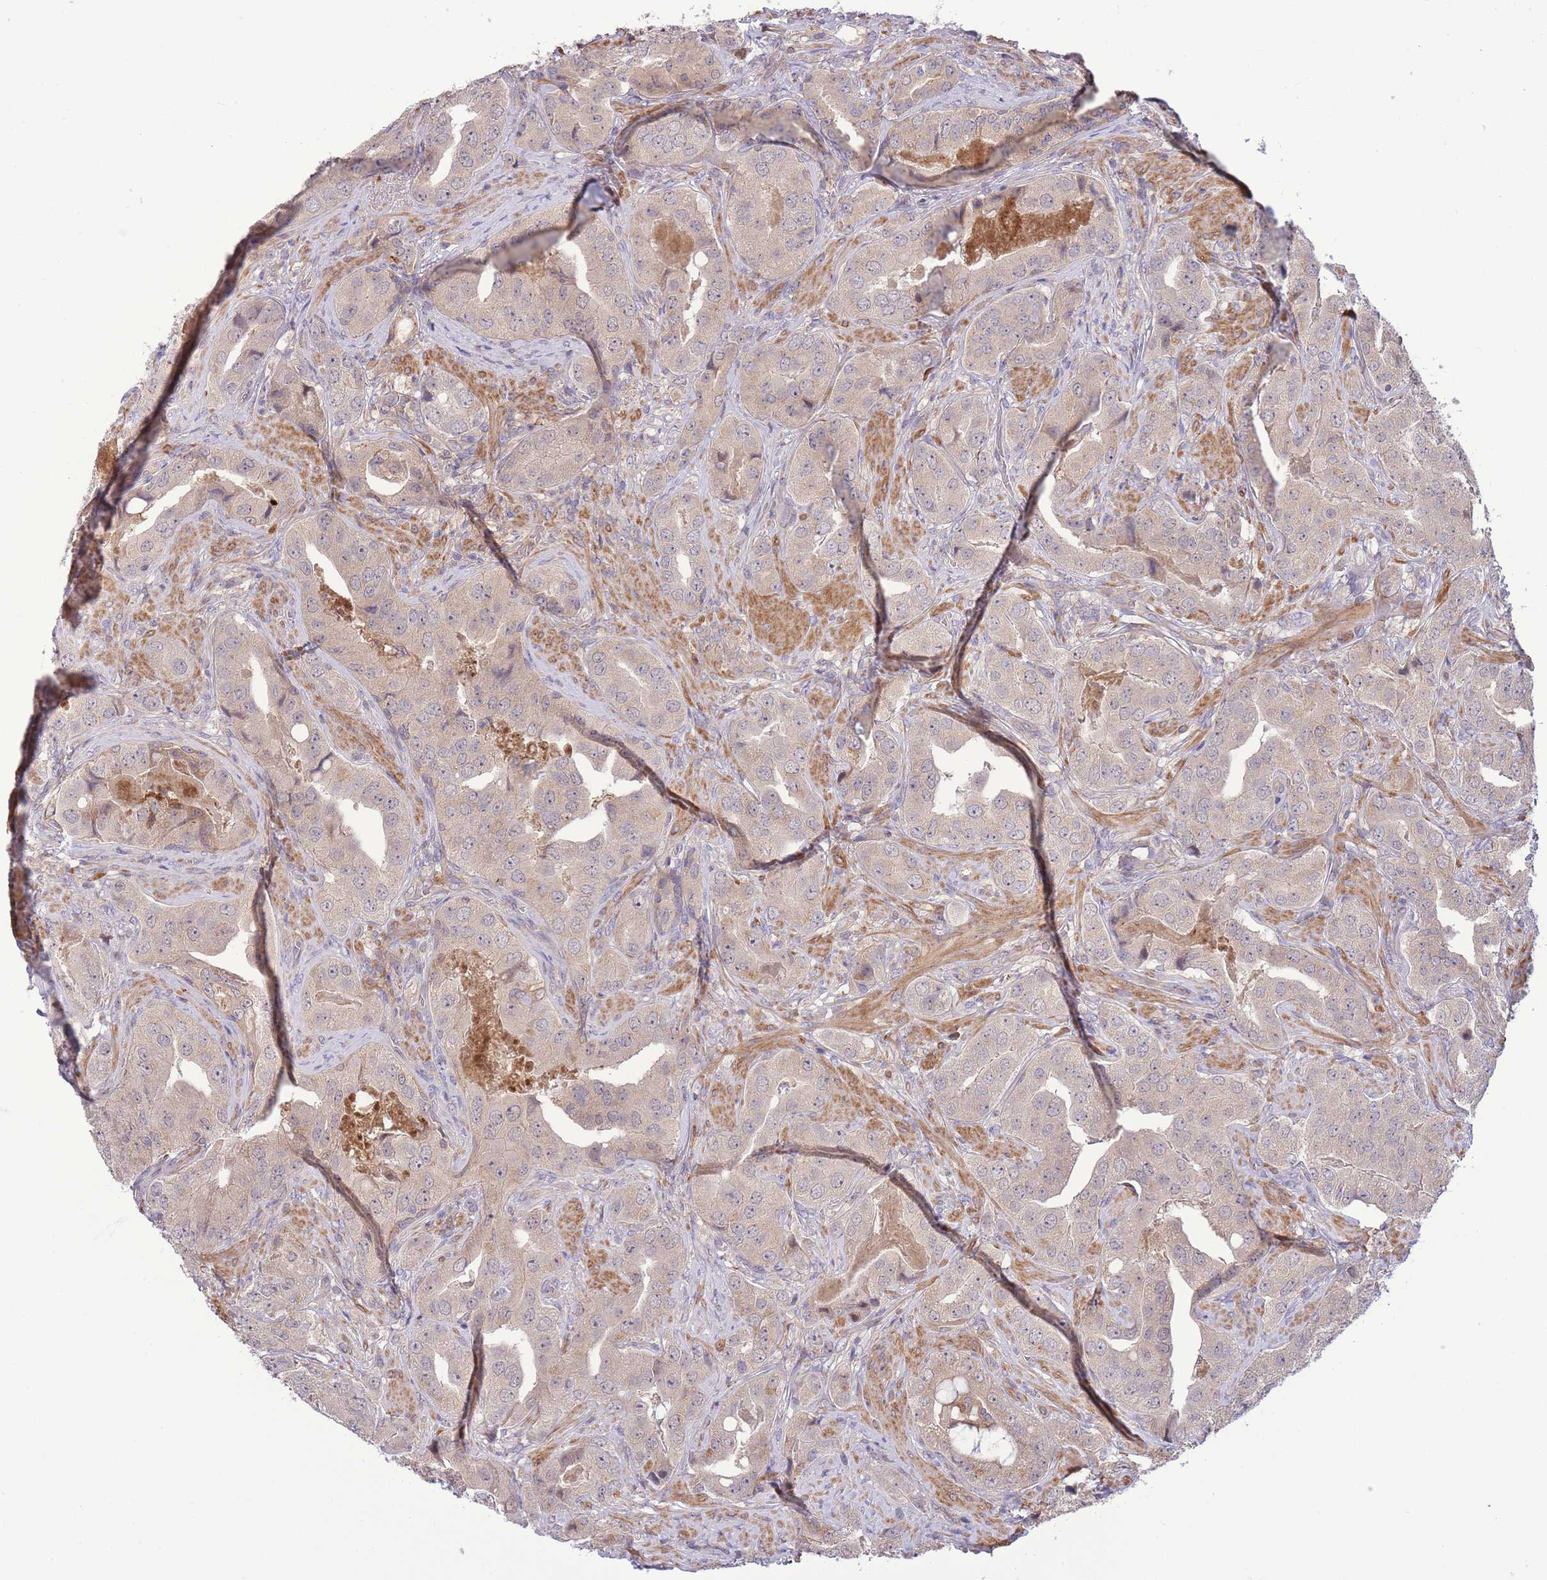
{"staining": {"intensity": "weak", "quantity": "25%-75%", "location": "cytoplasmic/membranous"}, "tissue": "prostate cancer", "cell_type": "Tumor cells", "image_type": "cancer", "snomed": [{"axis": "morphology", "description": "Adenocarcinoma, High grade"}, {"axis": "topography", "description": "Prostate"}], "caption": "Prostate cancer (adenocarcinoma (high-grade)) tissue reveals weak cytoplasmic/membranous positivity in approximately 25%-75% of tumor cells, visualized by immunohistochemistry.", "gene": "ZNF304", "patient": {"sex": "male", "age": 63}}